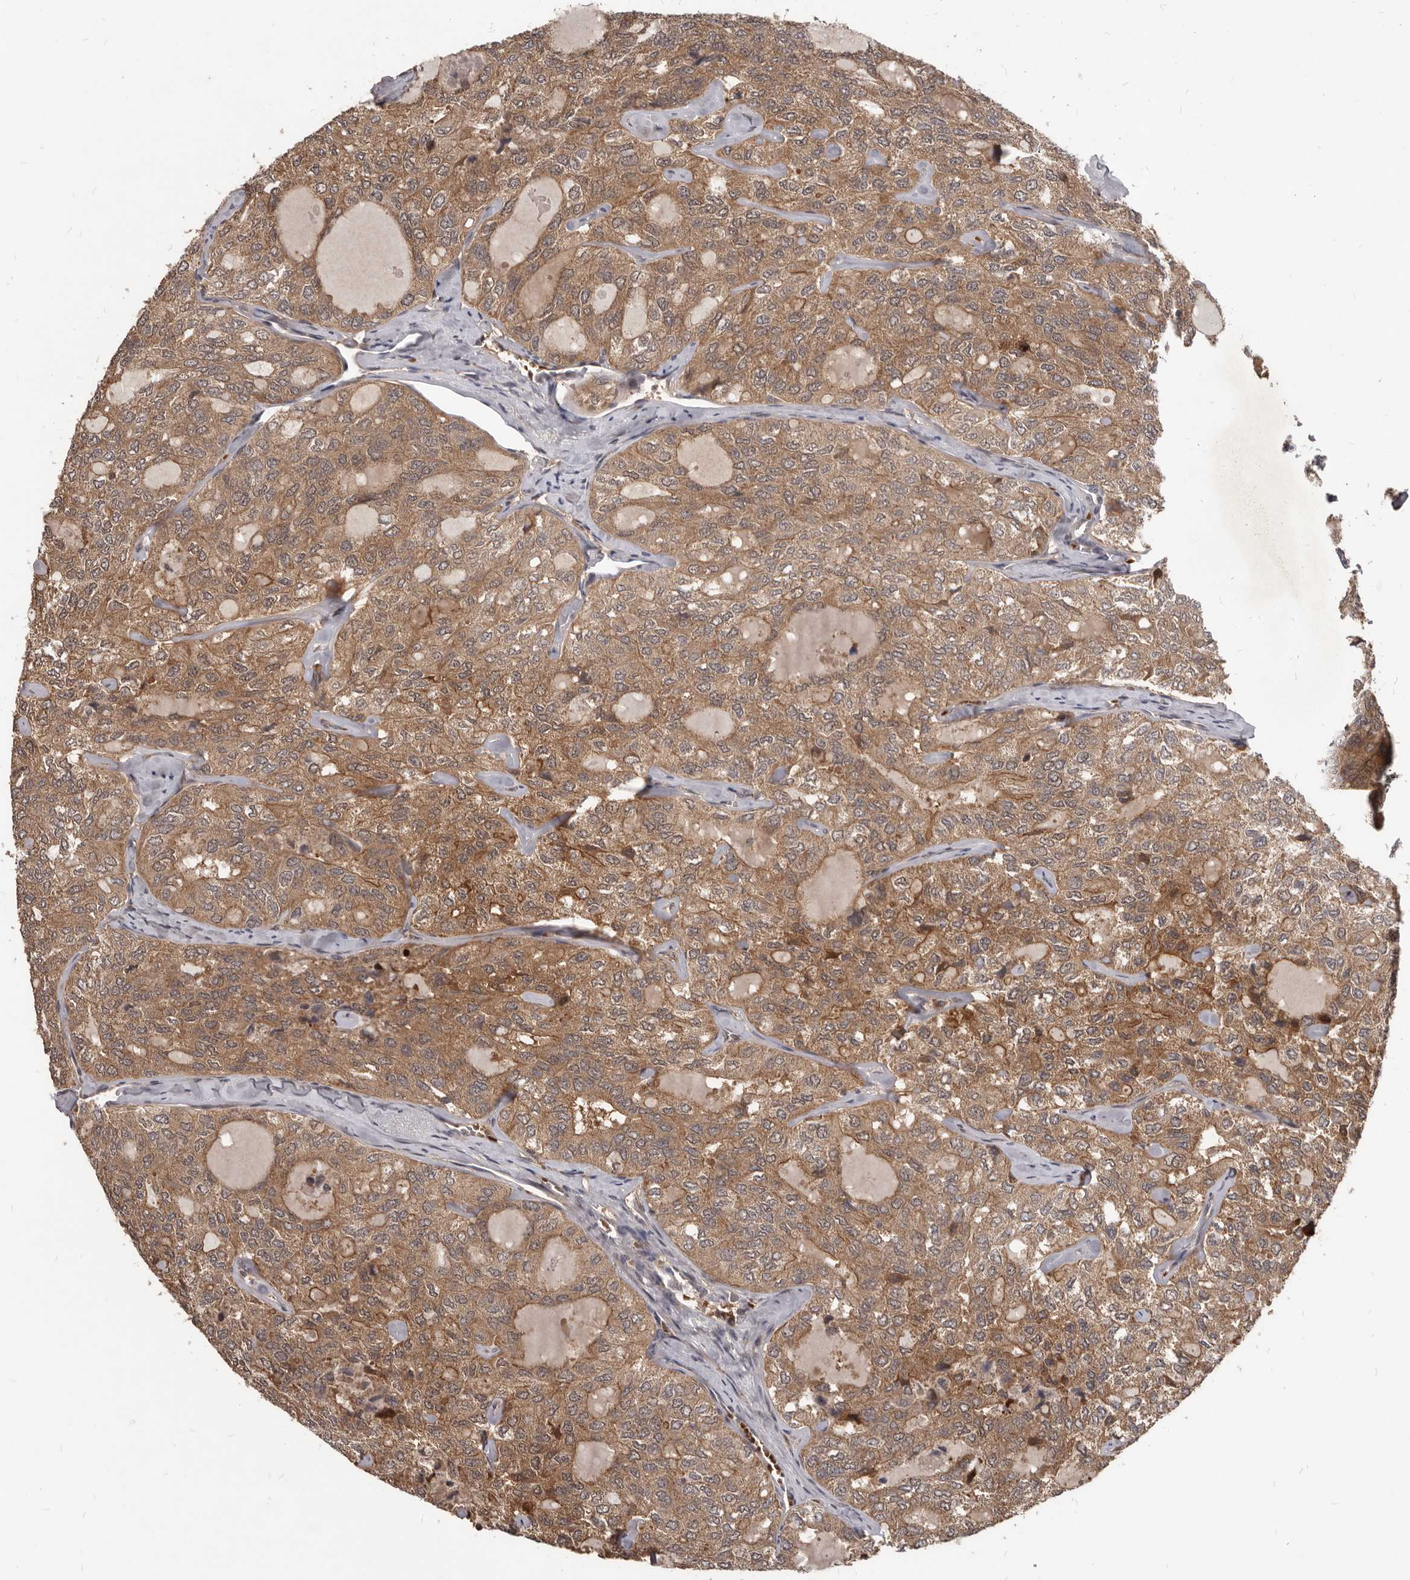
{"staining": {"intensity": "moderate", "quantity": ">75%", "location": "cytoplasmic/membranous"}, "tissue": "thyroid cancer", "cell_type": "Tumor cells", "image_type": "cancer", "snomed": [{"axis": "morphology", "description": "Follicular adenoma carcinoma, NOS"}, {"axis": "topography", "description": "Thyroid gland"}], "caption": "Protein expression by IHC demonstrates moderate cytoplasmic/membranous expression in about >75% of tumor cells in thyroid cancer (follicular adenoma carcinoma).", "gene": "GABPB2", "patient": {"sex": "male", "age": 75}}